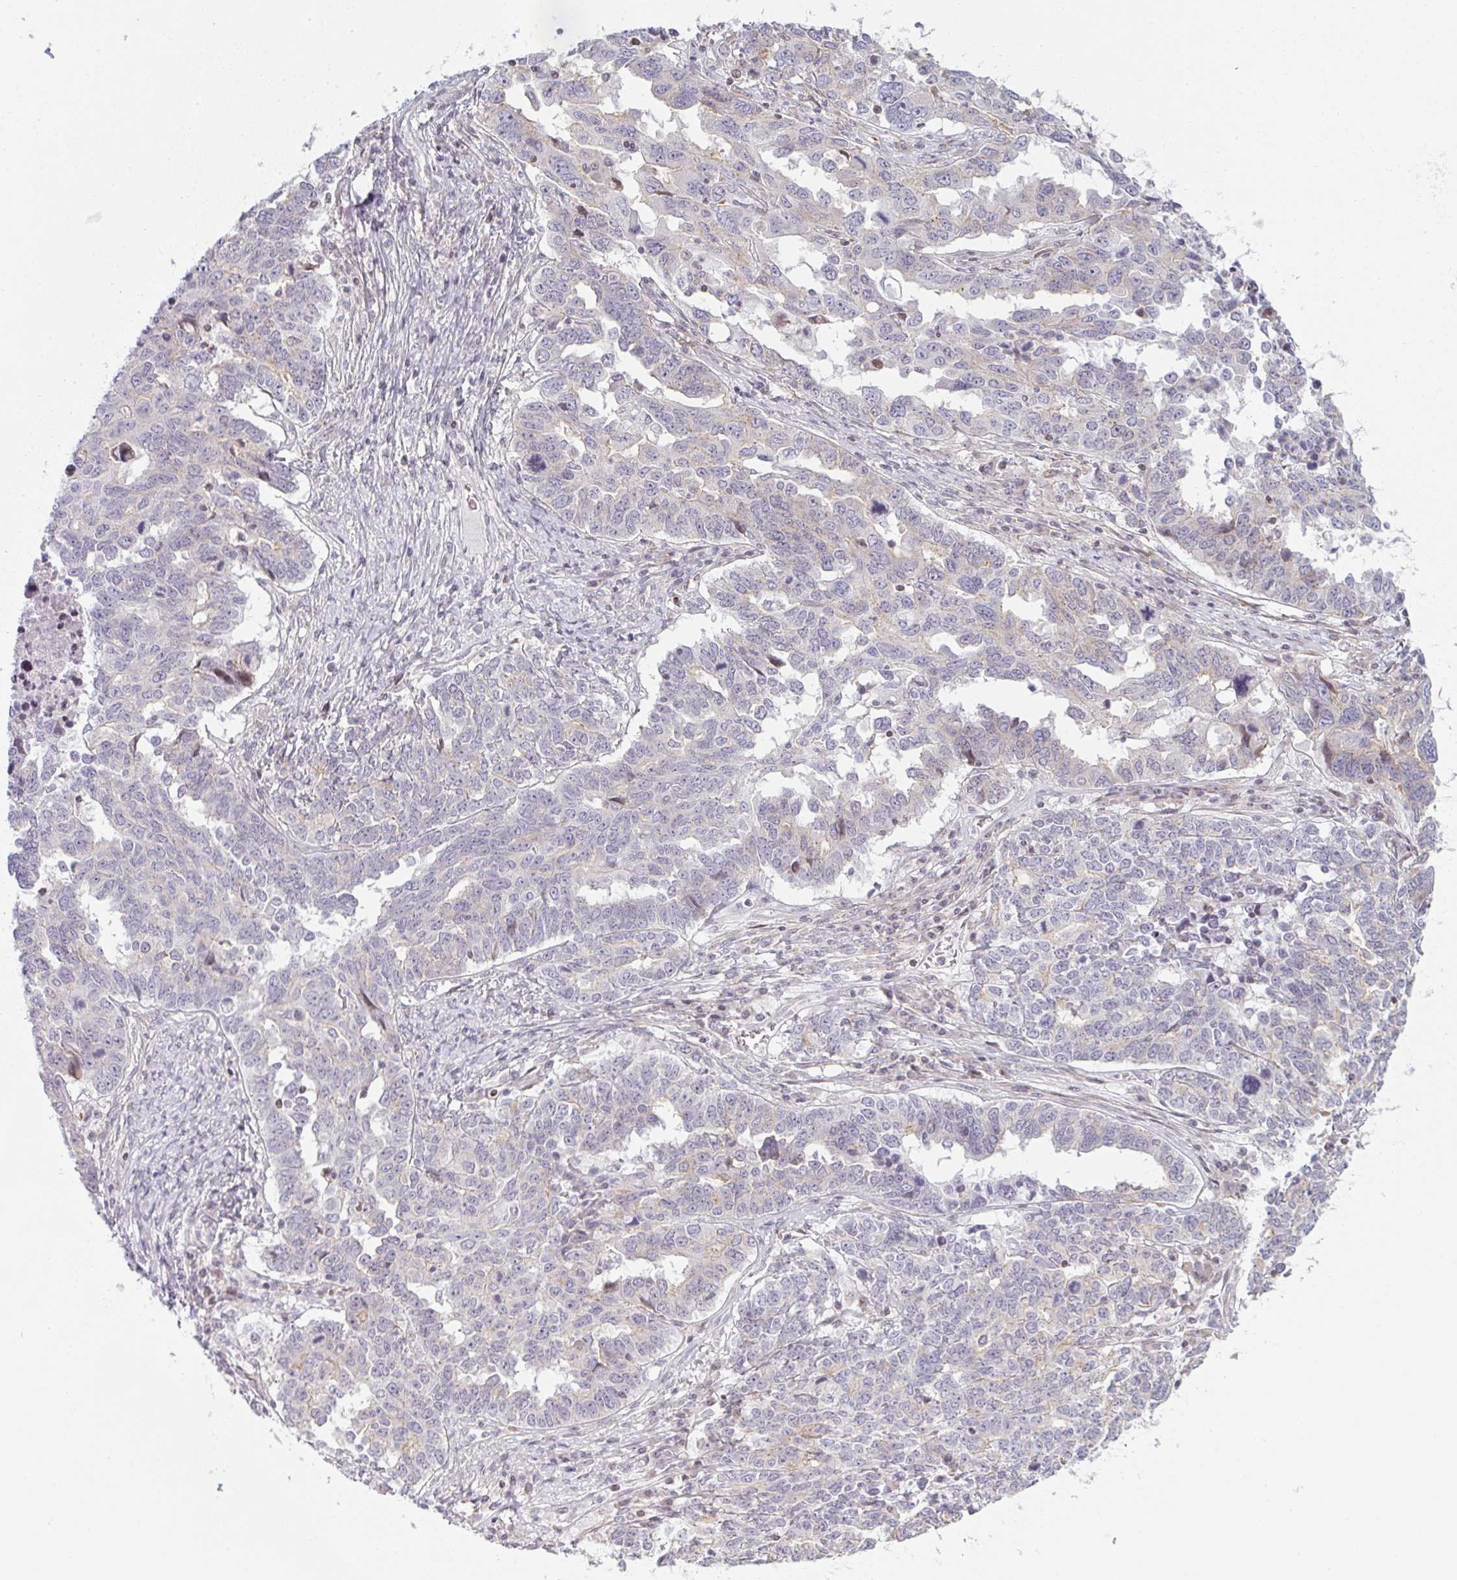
{"staining": {"intensity": "weak", "quantity": "<25%", "location": "cytoplasmic/membranous"}, "tissue": "ovarian cancer", "cell_type": "Tumor cells", "image_type": "cancer", "snomed": [{"axis": "morphology", "description": "Carcinoma, endometroid"}, {"axis": "topography", "description": "Ovary"}], "caption": "High magnification brightfield microscopy of endometroid carcinoma (ovarian) stained with DAB (brown) and counterstained with hematoxylin (blue): tumor cells show no significant positivity.", "gene": "TMEM237", "patient": {"sex": "female", "age": 62}}